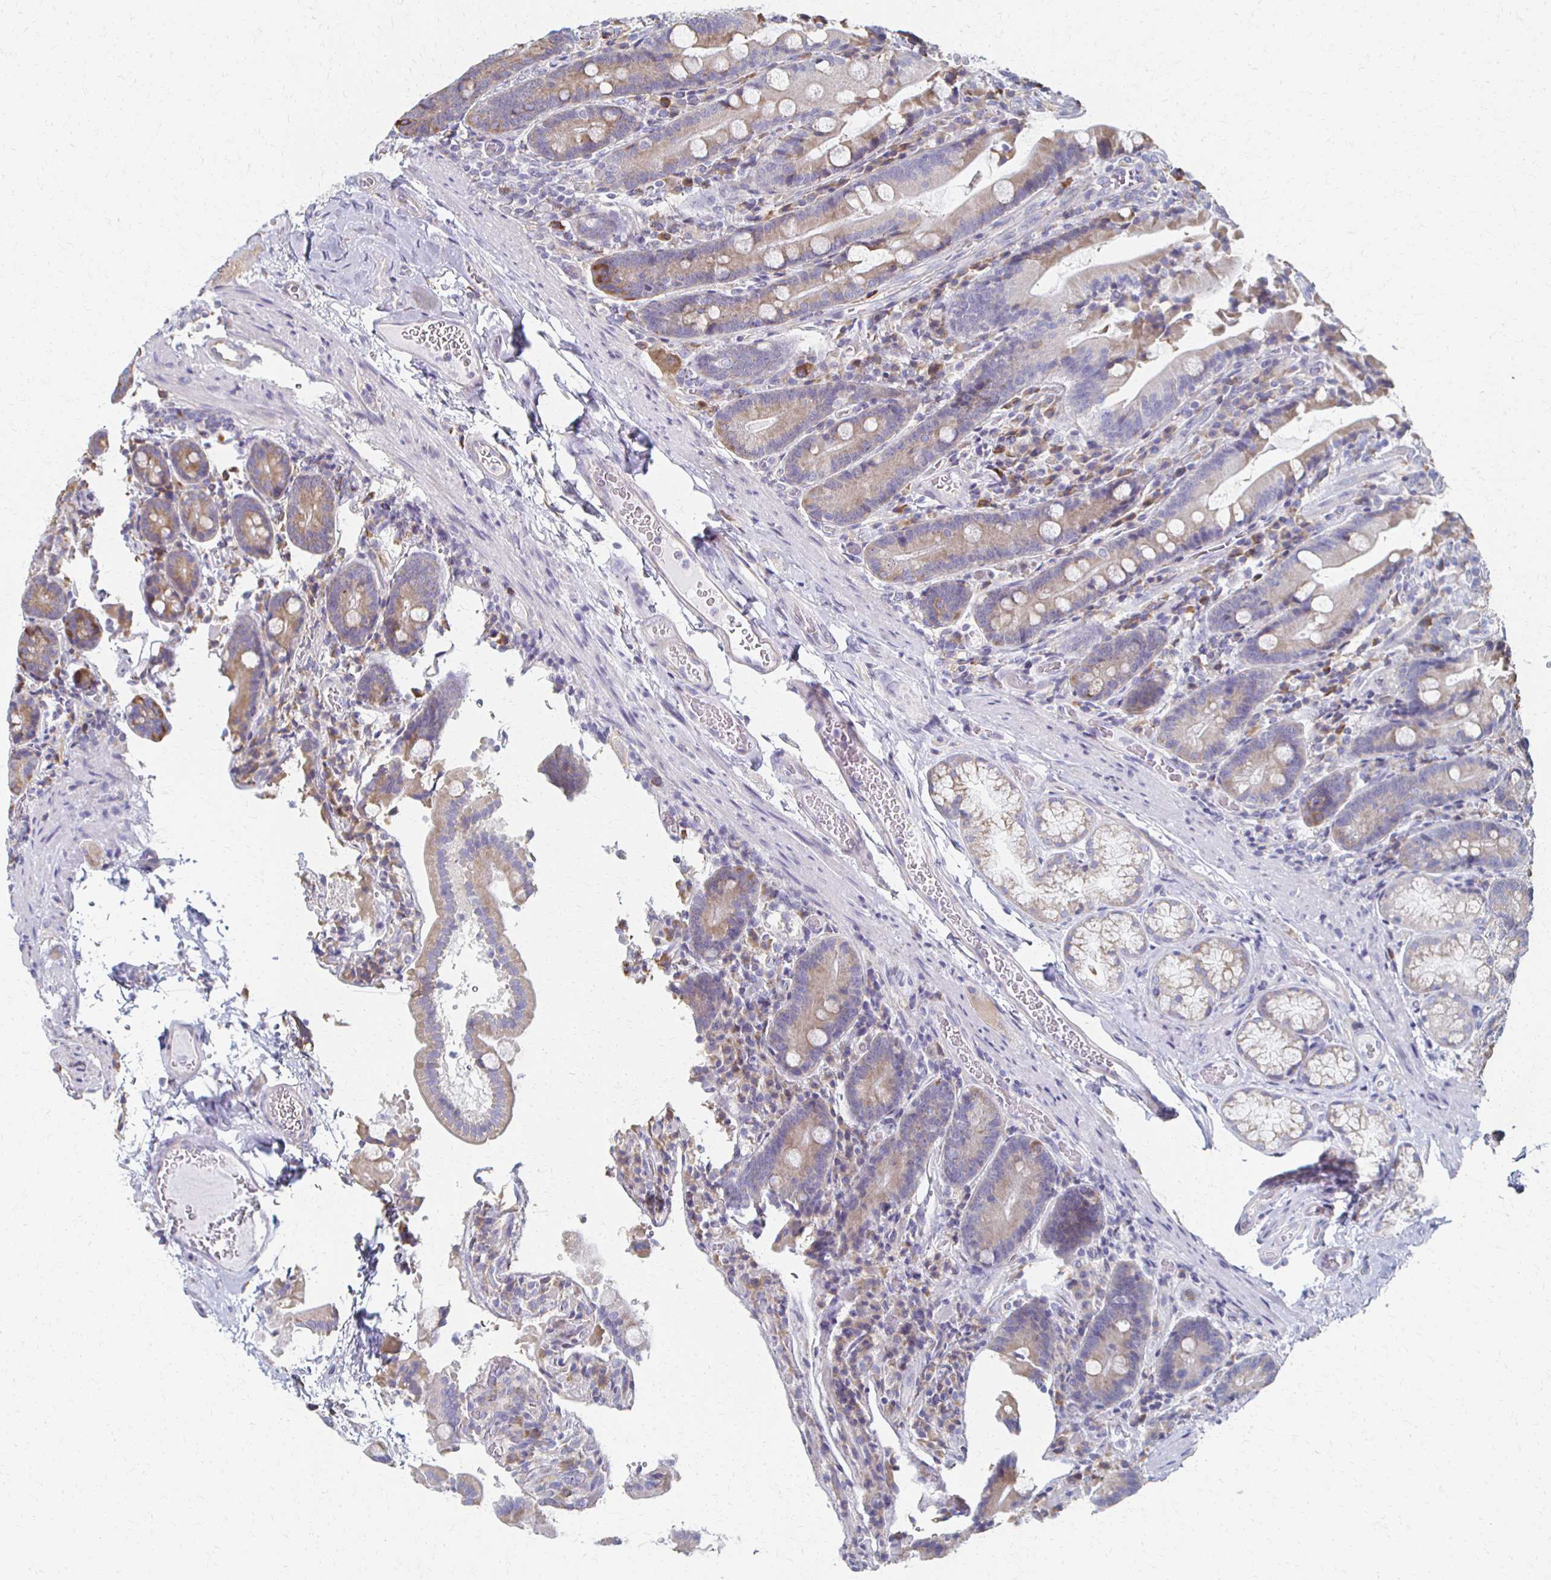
{"staining": {"intensity": "weak", "quantity": "<25%", "location": "cytoplasmic/membranous"}, "tissue": "duodenum", "cell_type": "Glandular cells", "image_type": "normal", "snomed": [{"axis": "morphology", "description": "Normal tissue, NOS"}, {"axis": "topography", "description": "Duodenum"}], "caption": "This micrograph is of normal duodenum stained with immunohistochemistry to label a protein in brown with the nuclei are counter-stained blue. There is no positivity in glandular cells. (DAB immunohistochemistry visualized using brightfield microscopy, high magnification).", "gene": "ATP1A3", "patient": {"sex": "female", "age": 62}}